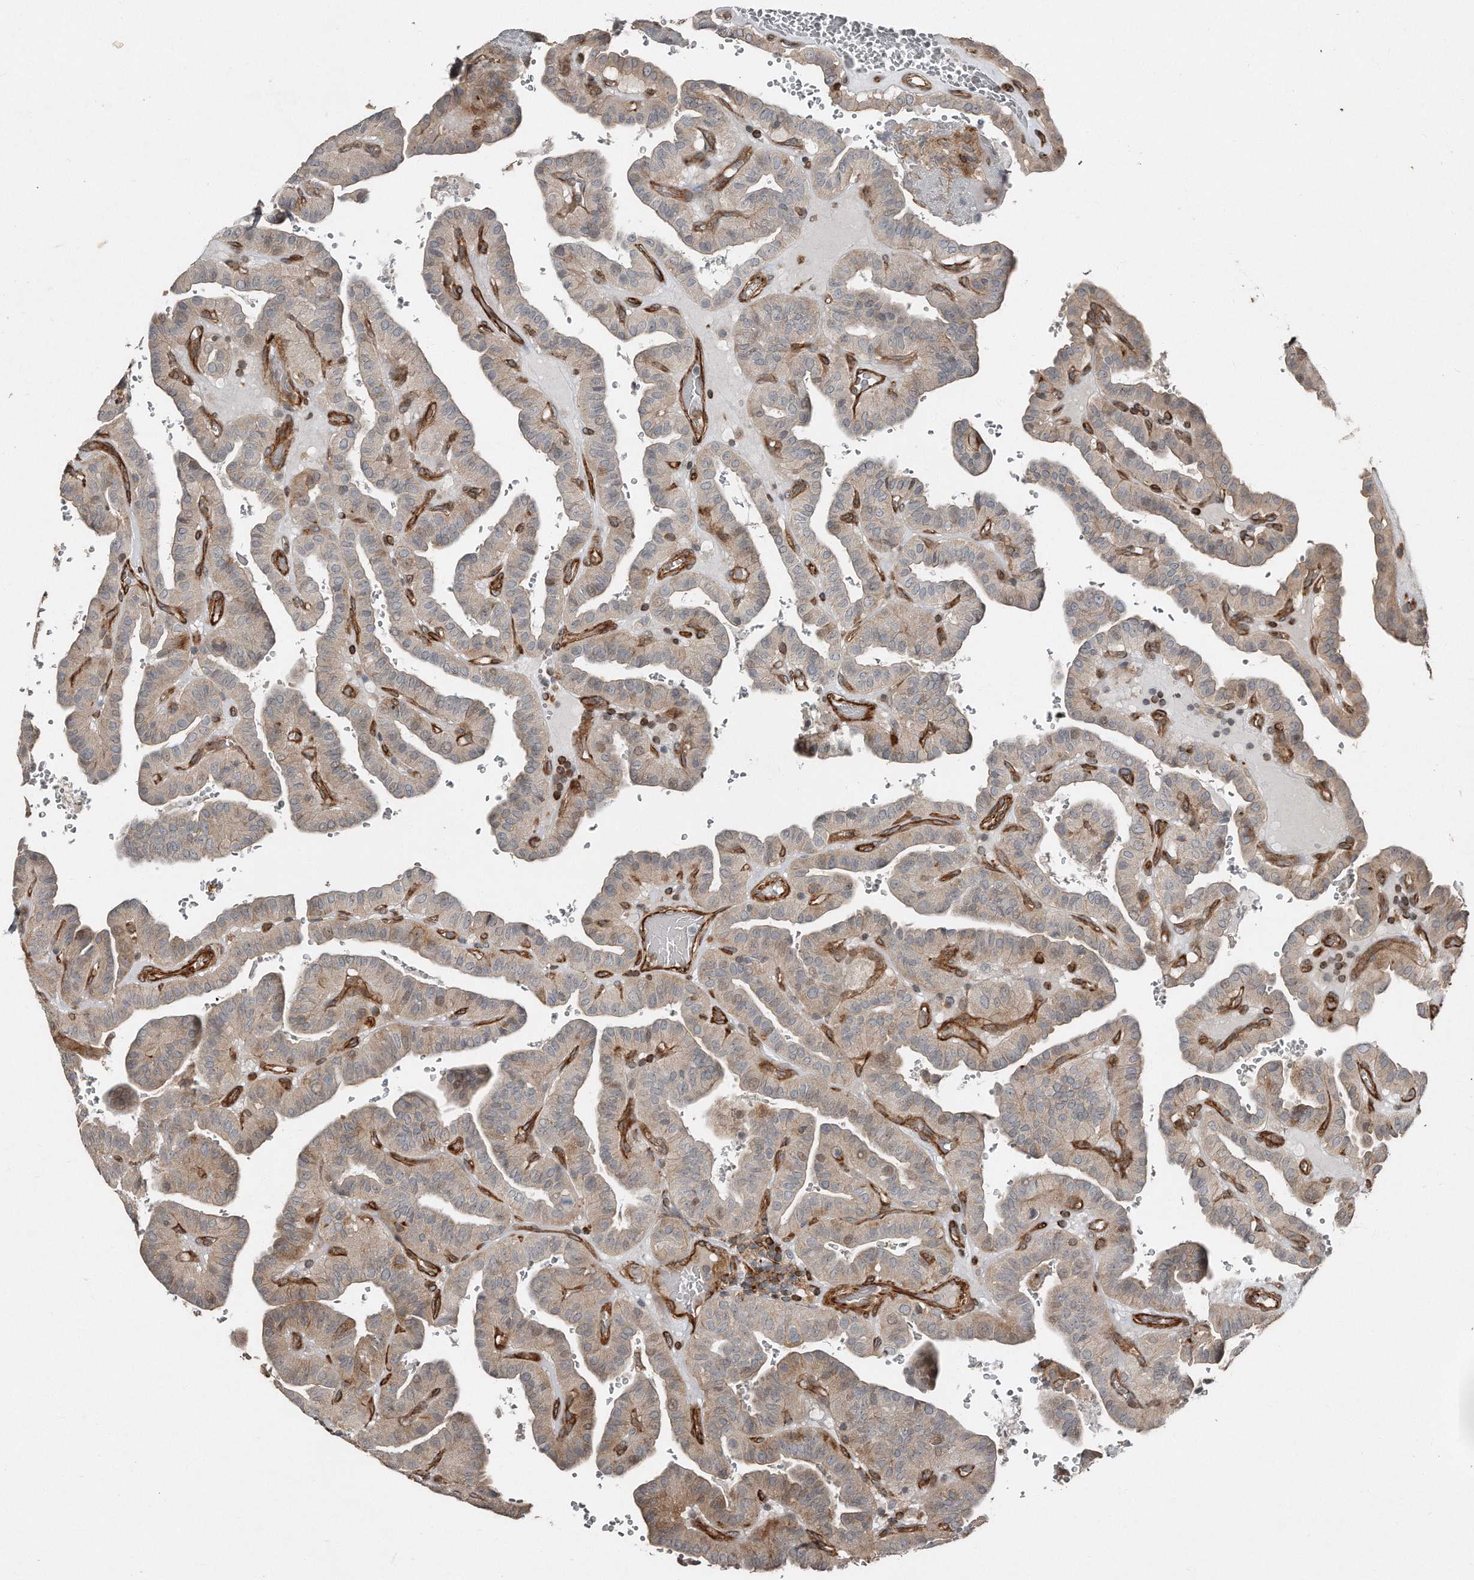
{"staining": {"intensity": "weak", "quantity": "<25%", "location": "cytoplasmic/membranous"}, "tissue": "thyroid cancer", "cell_type": "Tumor cells", "image_type": "cancer", "snomed": [{"axis": "morphology", "description": "Papillary adenocarcinoma, NOS"}, {"axis": "topography", "description": "Thyroid gland"}], "caption": "IHC of human thyroid cancer (papillary adenocarcinoma) shows no staining in tumor cells.", "gene": "SNAP47", "patient": {"sex": "male", "age": 77}}